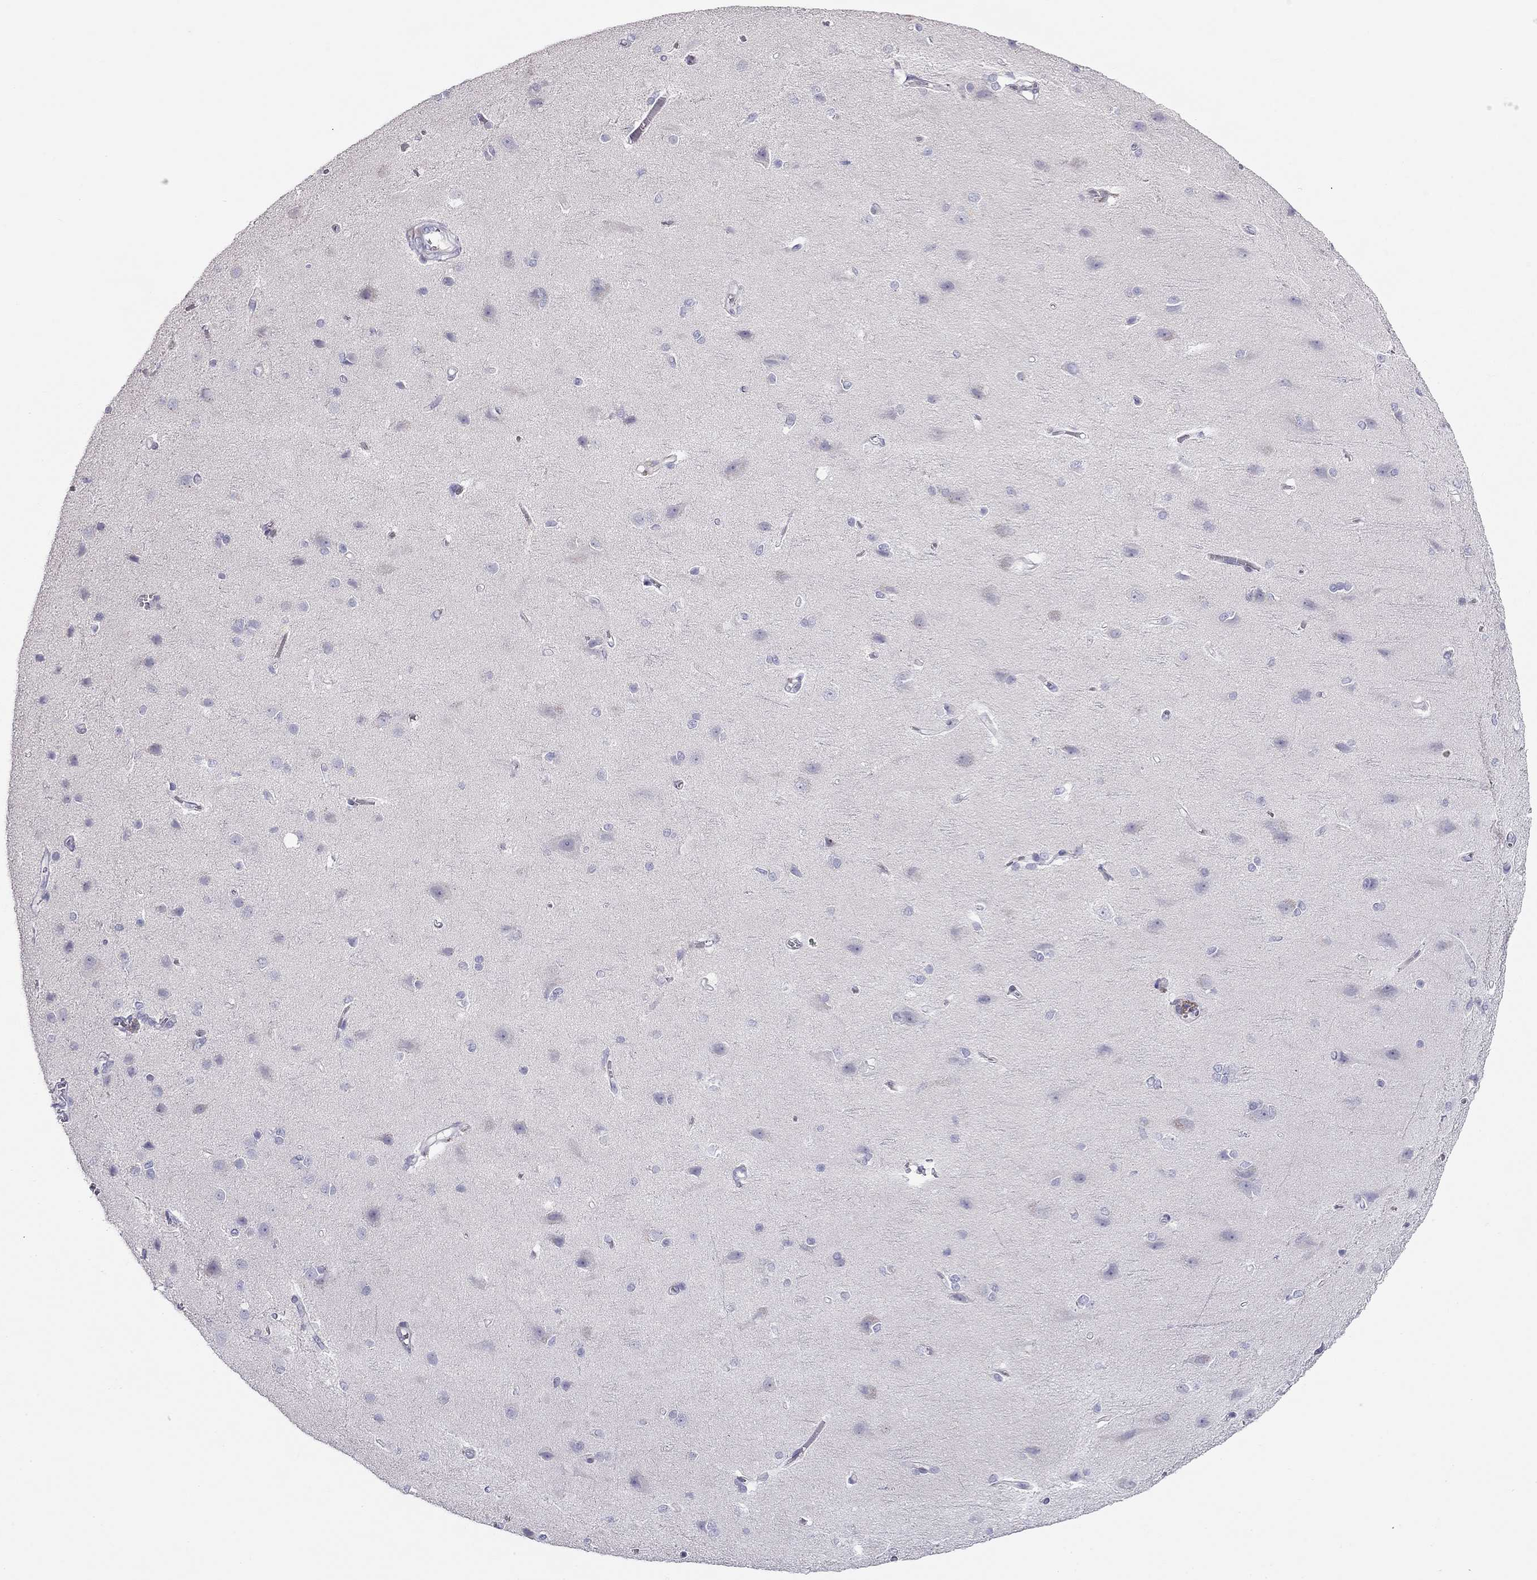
{"staining": {"intensity": "negative", "quantity": "none", "location": "none"}, "tissue": "cerebral cortex", "cell_type": "Endothelial cells", "image_type": "normal", "snomed": [{"axis": "morphology", "description": "Normal tissue, NOS"}, {"axis": "topography", "description": "Cerebral cortex"}], "caption": "High power microscopy histopathology image of an IHC photomicrograph of normal cerebral cortex, revealing no significant staining in endothelial cells. Nuclei are stained in blue.", "gene": "KCNV2", "patient": {"sex": "male", "age": 37}}